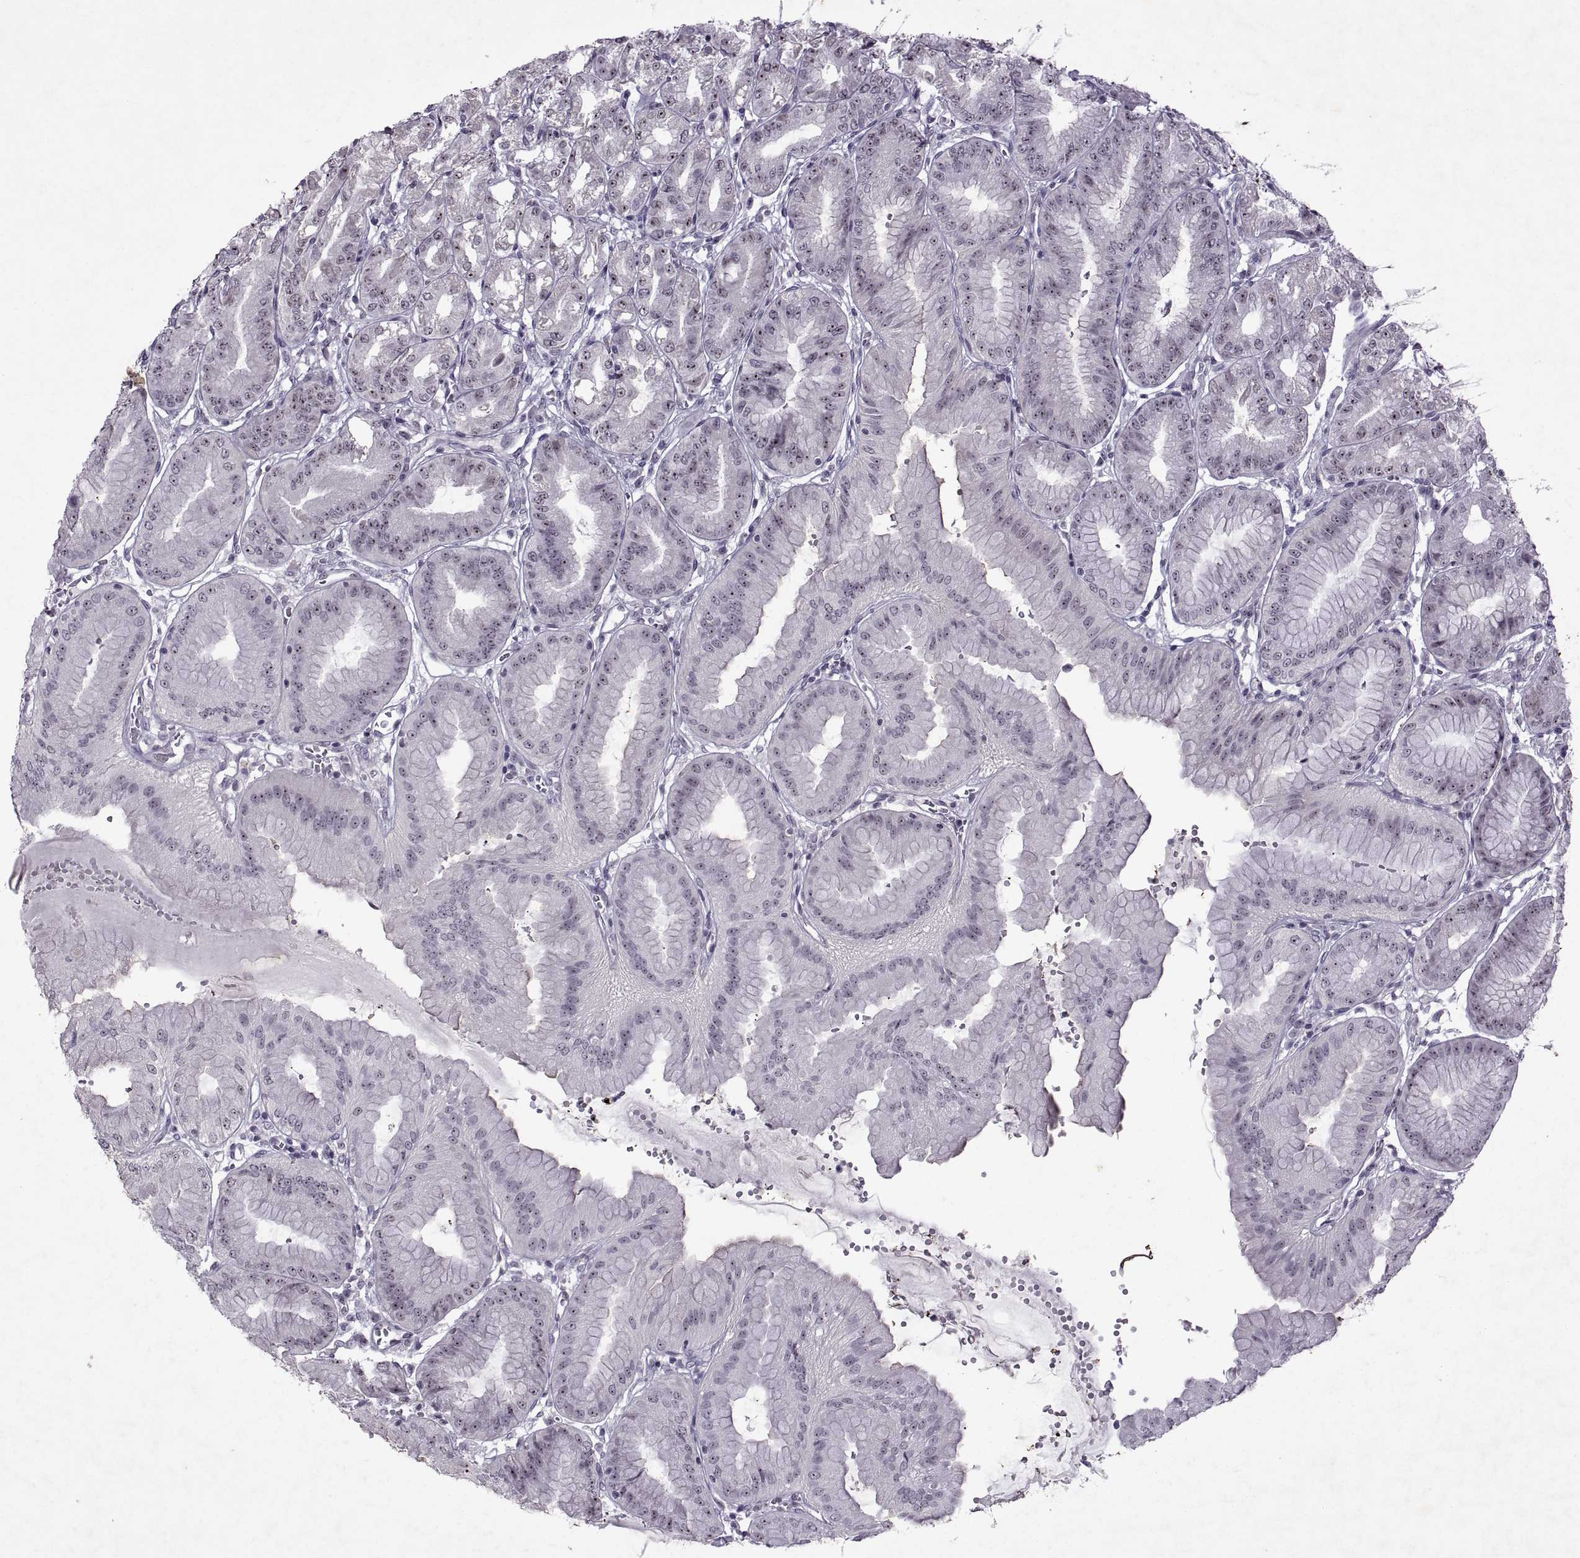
{"staining": {"intensity": "moderate", "quantity": ">75%", "location": "nuclear"}, "tissue": "stomach", "cell_type": "Glandular cells", "image_type": "normal", "snomed": [{"axis": "morphology", "description": "Normal tissue, NOS"}, {"axis": "topography", "description": "Stomach, lower"}], "caption": "Protein staining demonstrates moderate nuclear expression in about >75% of glandular cells in normal stomach. (DAB = brown stain, brightfield microscopy at high magnification).", "gene": "SINHCAF", "patient": {"sex": "male", "age": 71}}